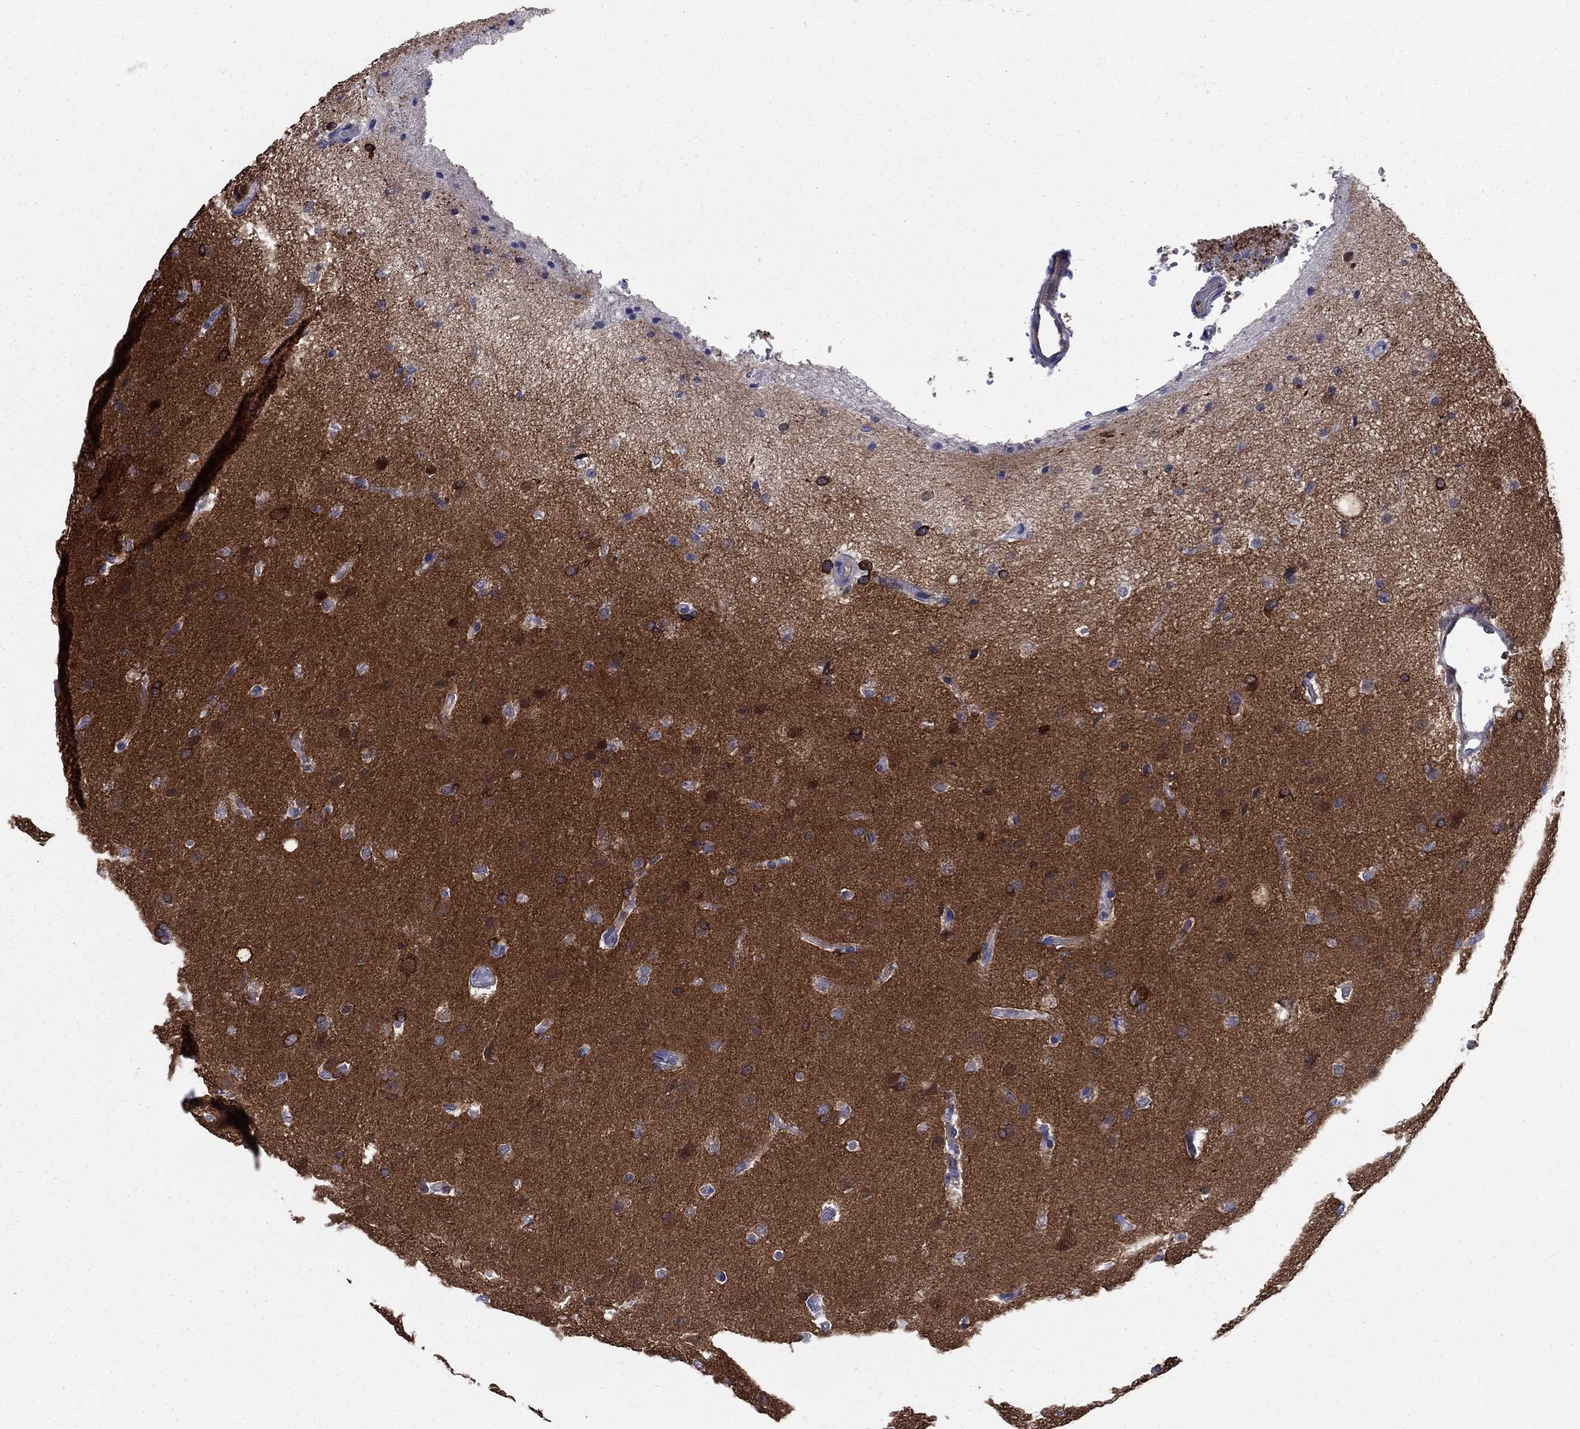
{"staining": {"intensity": "moderate", "quantity": "<25%", "location": "cytoplasmic/membranous"}, "tissue": "glioma", "cell_type": "Tumor cells", "image_type": "cancer", "snomed": [{"axis": "morphology", "description": "Glioma, malignant, High grade"}, {"axis": "topography", "description": "Brain"}], "caption": "This is a photomicrograph of immunohistochemistry (IHC) staining of malignant glioma (high-grade), which shows moderate positivity in the cytoplasmic/membranous of tumor cells.", "gene": "STMN1", "patient": {"sex": "male", "age": 68}}